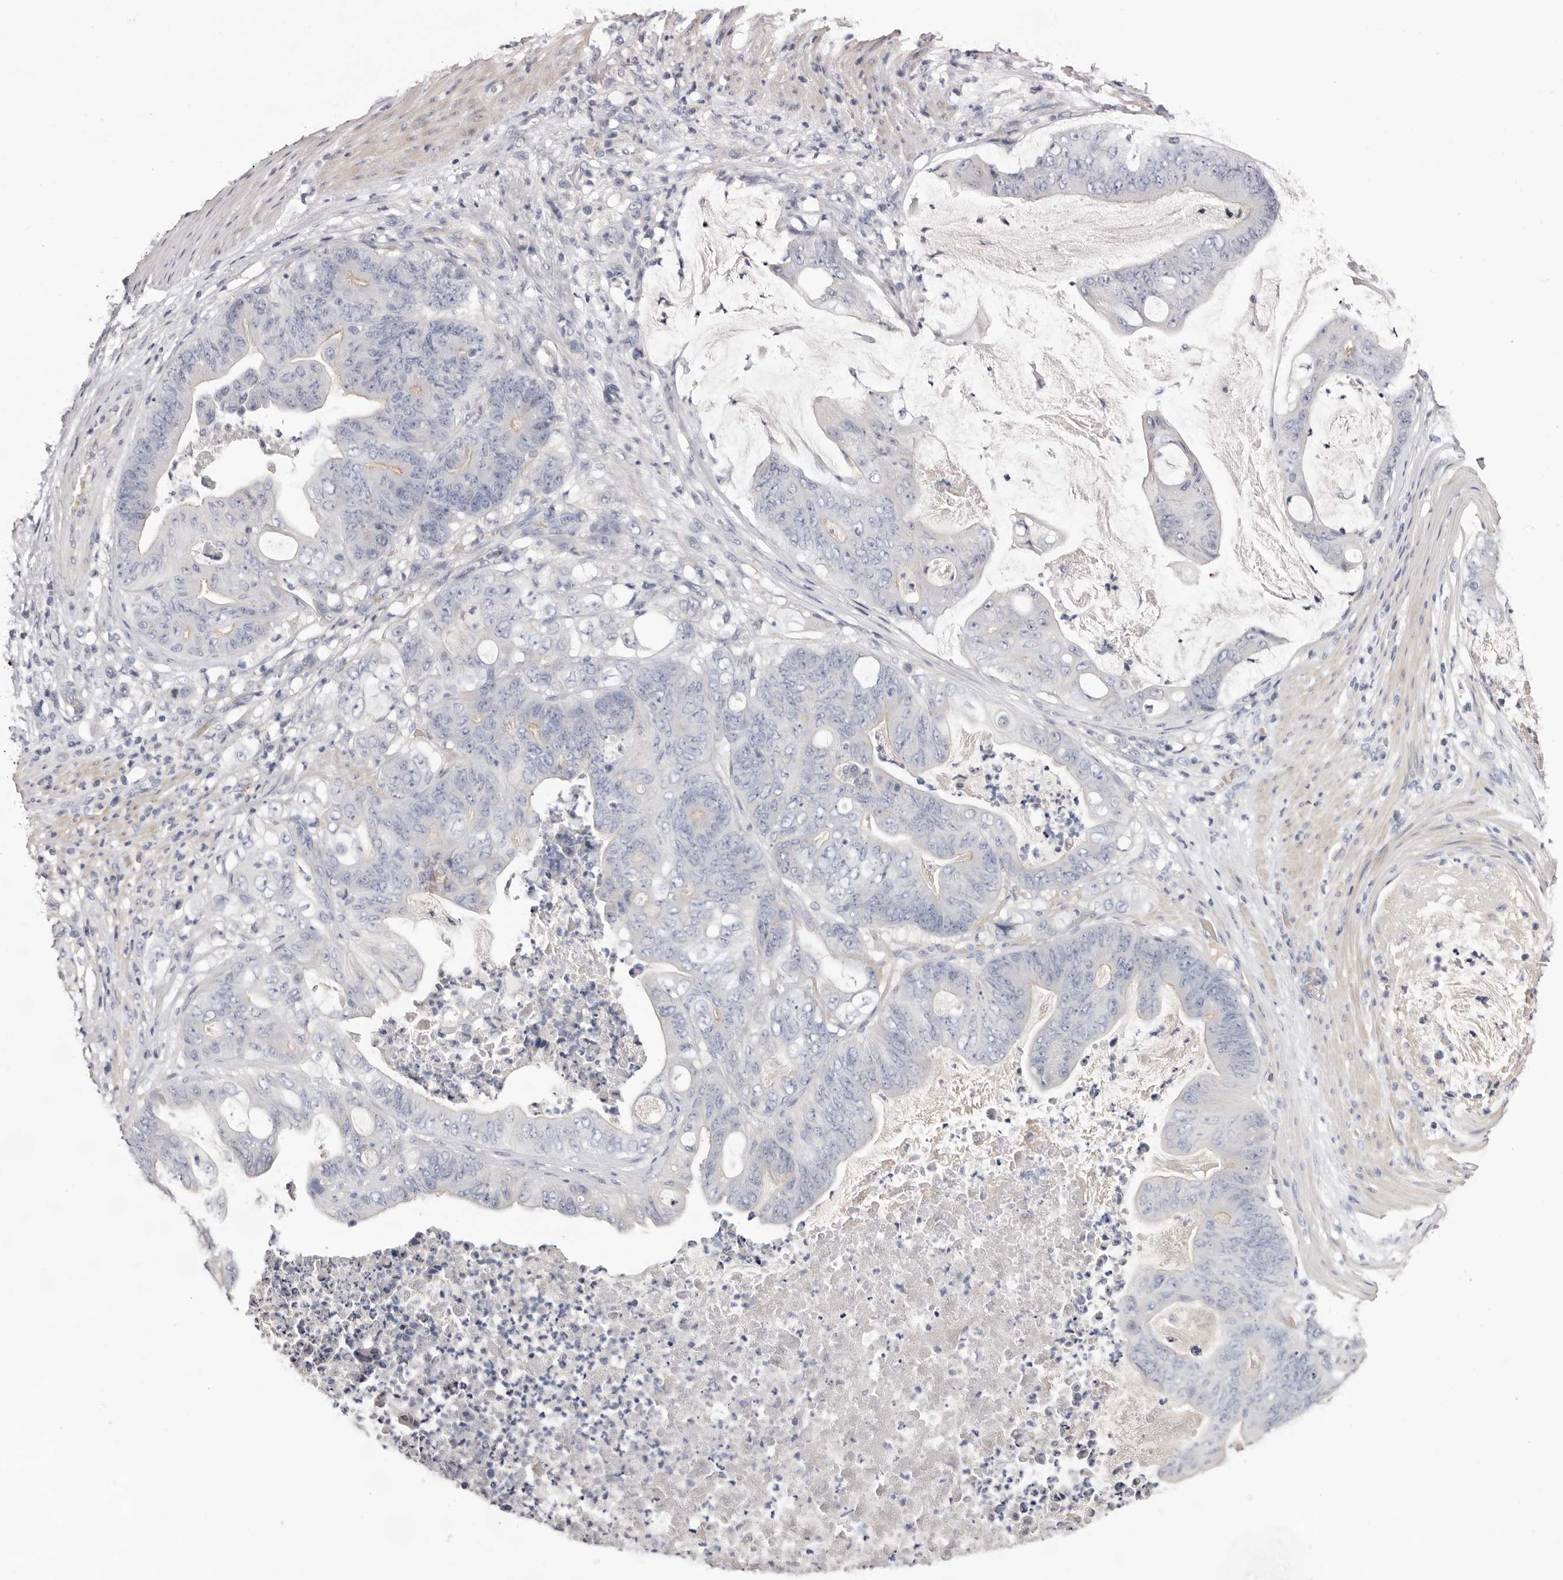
{"staining": {"intensity": "negative", "quantity": "none", "location": "none"}, "tissue": "stomach cancer", "cell_type": "Tumor cells", "image_type": "cancer", "snomed": [{"axis": "morphology", "description": "Adenocarcinoma, NOS"}, {"axis": "topography", "description": "Stomach"}], "caption": "Immunohistochemistry (IHC) image of human stomach cancer (adenocarcinoma) stained for a protein (brown), which displays no staining in tumor cells. Nuclei are stained in blue.", "gene": "S1PR5", "patient": {"sex": "female", "age": 73}}